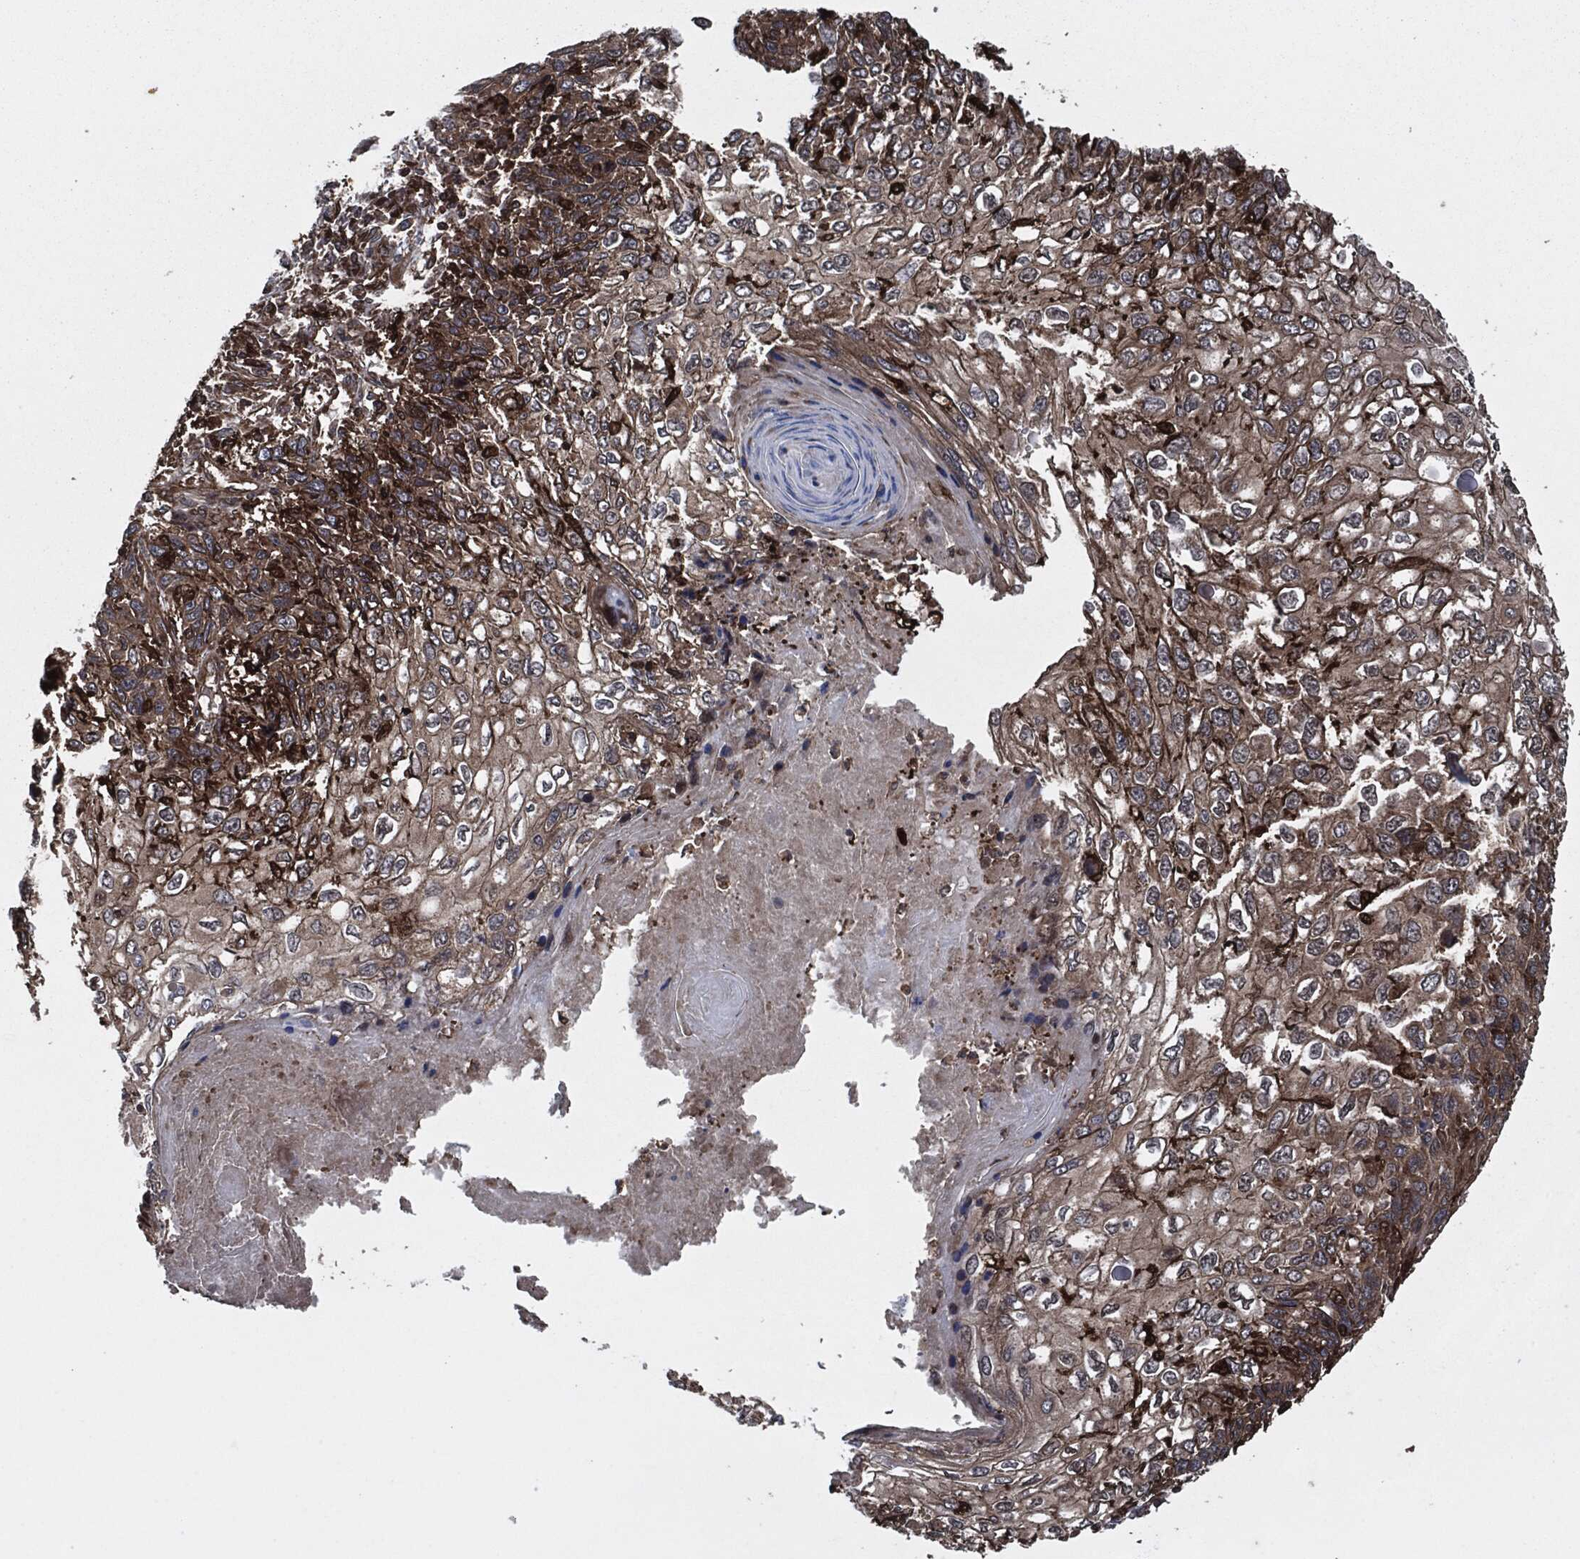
{"staining": {"intensity": "moderate", "quantity": "25%-75%", "location": "cytoplasmic/membranous"}, "tissue": "skin cancer", "cell_type": "Tumor cells", "image_type": "cancer", "snomed": [{"axis": "morphology", "description": "Squamous cell carcinoma, NOS"}, {"axis": "topography", "description": "Skin"}], "caption": "The histopathology image shows immunohistochemical staining of skin squamous cell carcinoma. There is moderate cytoplasmic/membranous expression is seen in approximately 25%-75% of tumor cells.", "gene": "RAP1GDS1", "patient": {"sex": "male", "age": 92}}